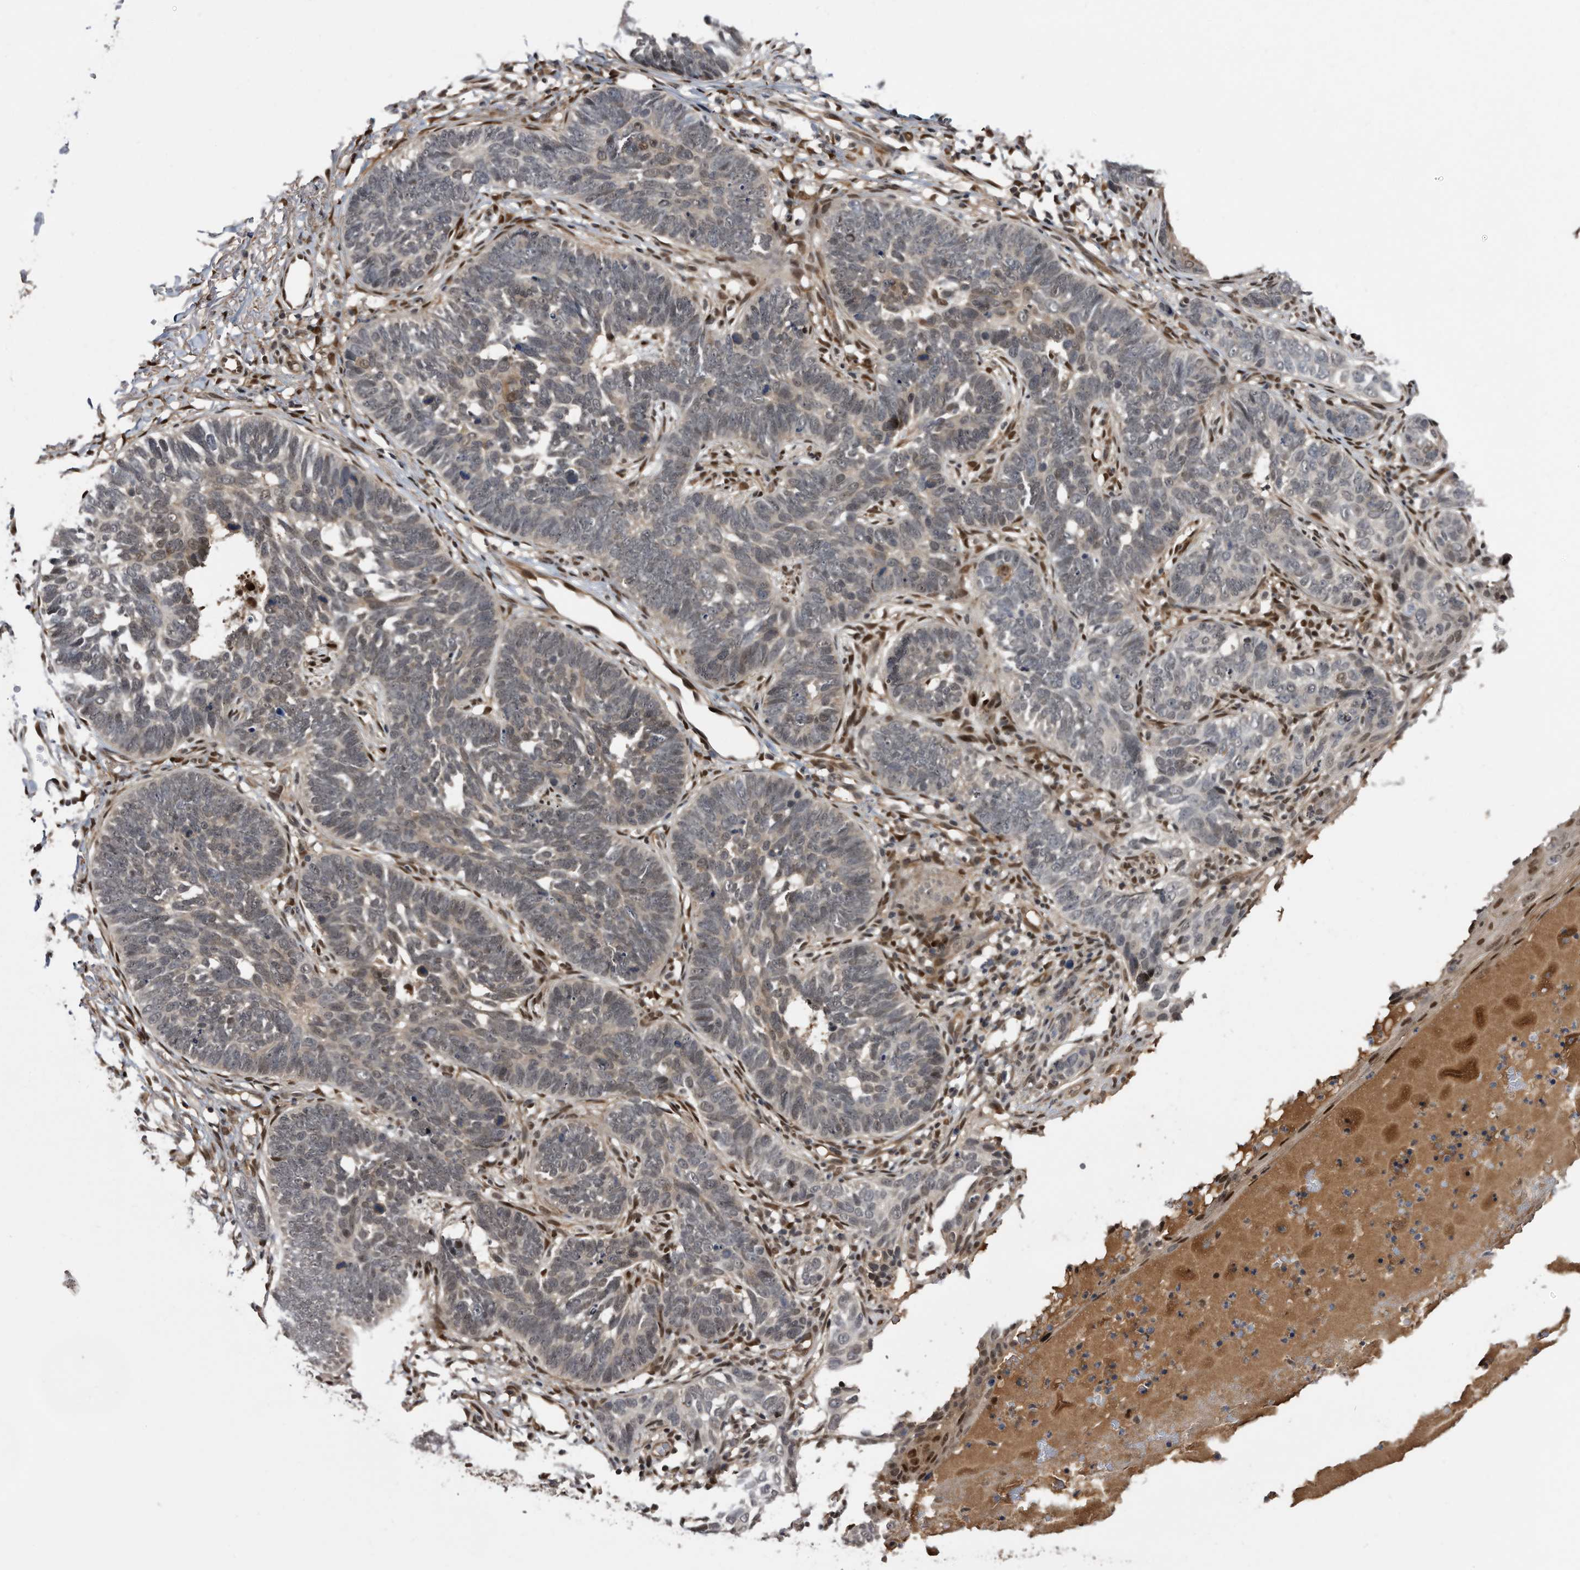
{"staining": {"intensity": "weak", "quantity": "<25%", "location": "nuclear"}, "tissue": "skin cancer", "cell_type": "Tumor cells", "image_type": "cancer", "snomed": [{"axis": "morphology", "description": "Normal tissue, NOS"}, {"axis": "morphology", "description": "Basal cell carcinoma"}, {"axis": "topography", "description": "Skin"}], "caption": "Tumor cells show no significant protein expression in basal cell carcinoma (skin).", "gene": "RAD23B", "patient": {"sex": "male", "age": 77}}